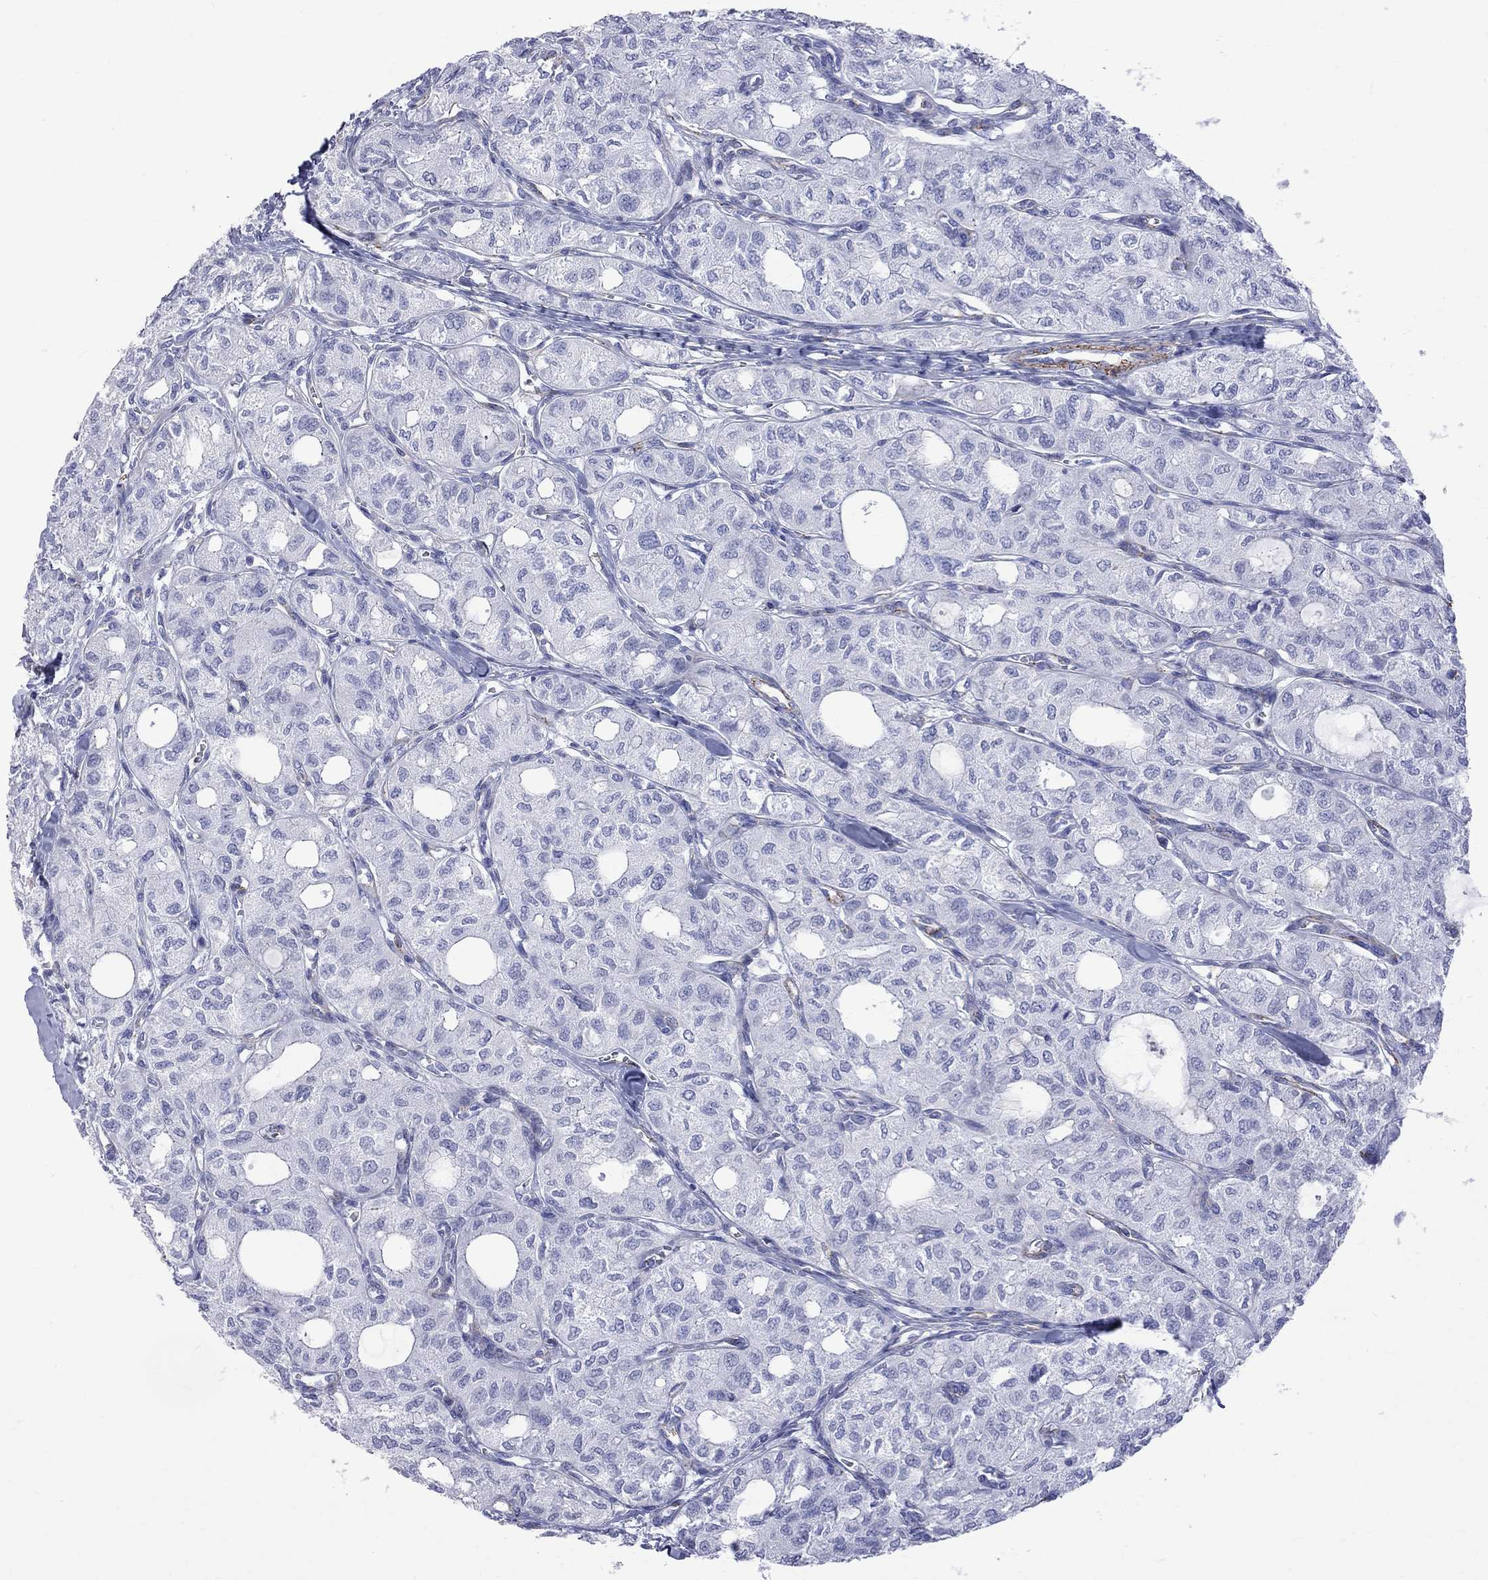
{"staining": {"intensity": "negative", "quantity": "none", "location": "none"}, "tissue": "thyroid cancer", "cell_type": "Tumor cells", "image_type": "cancer", "snomed": [{"axis": "morphology", "description": "Follicular adenoma carcinoma, NOS"}, {"axis": "topography", "description": "Thyroid gland"}], "caption": "Tumor cells are negative for protein expression in human thyroid cancer.", "gene": "S100A3", "patient": {"sex": "male", "age": 75}}